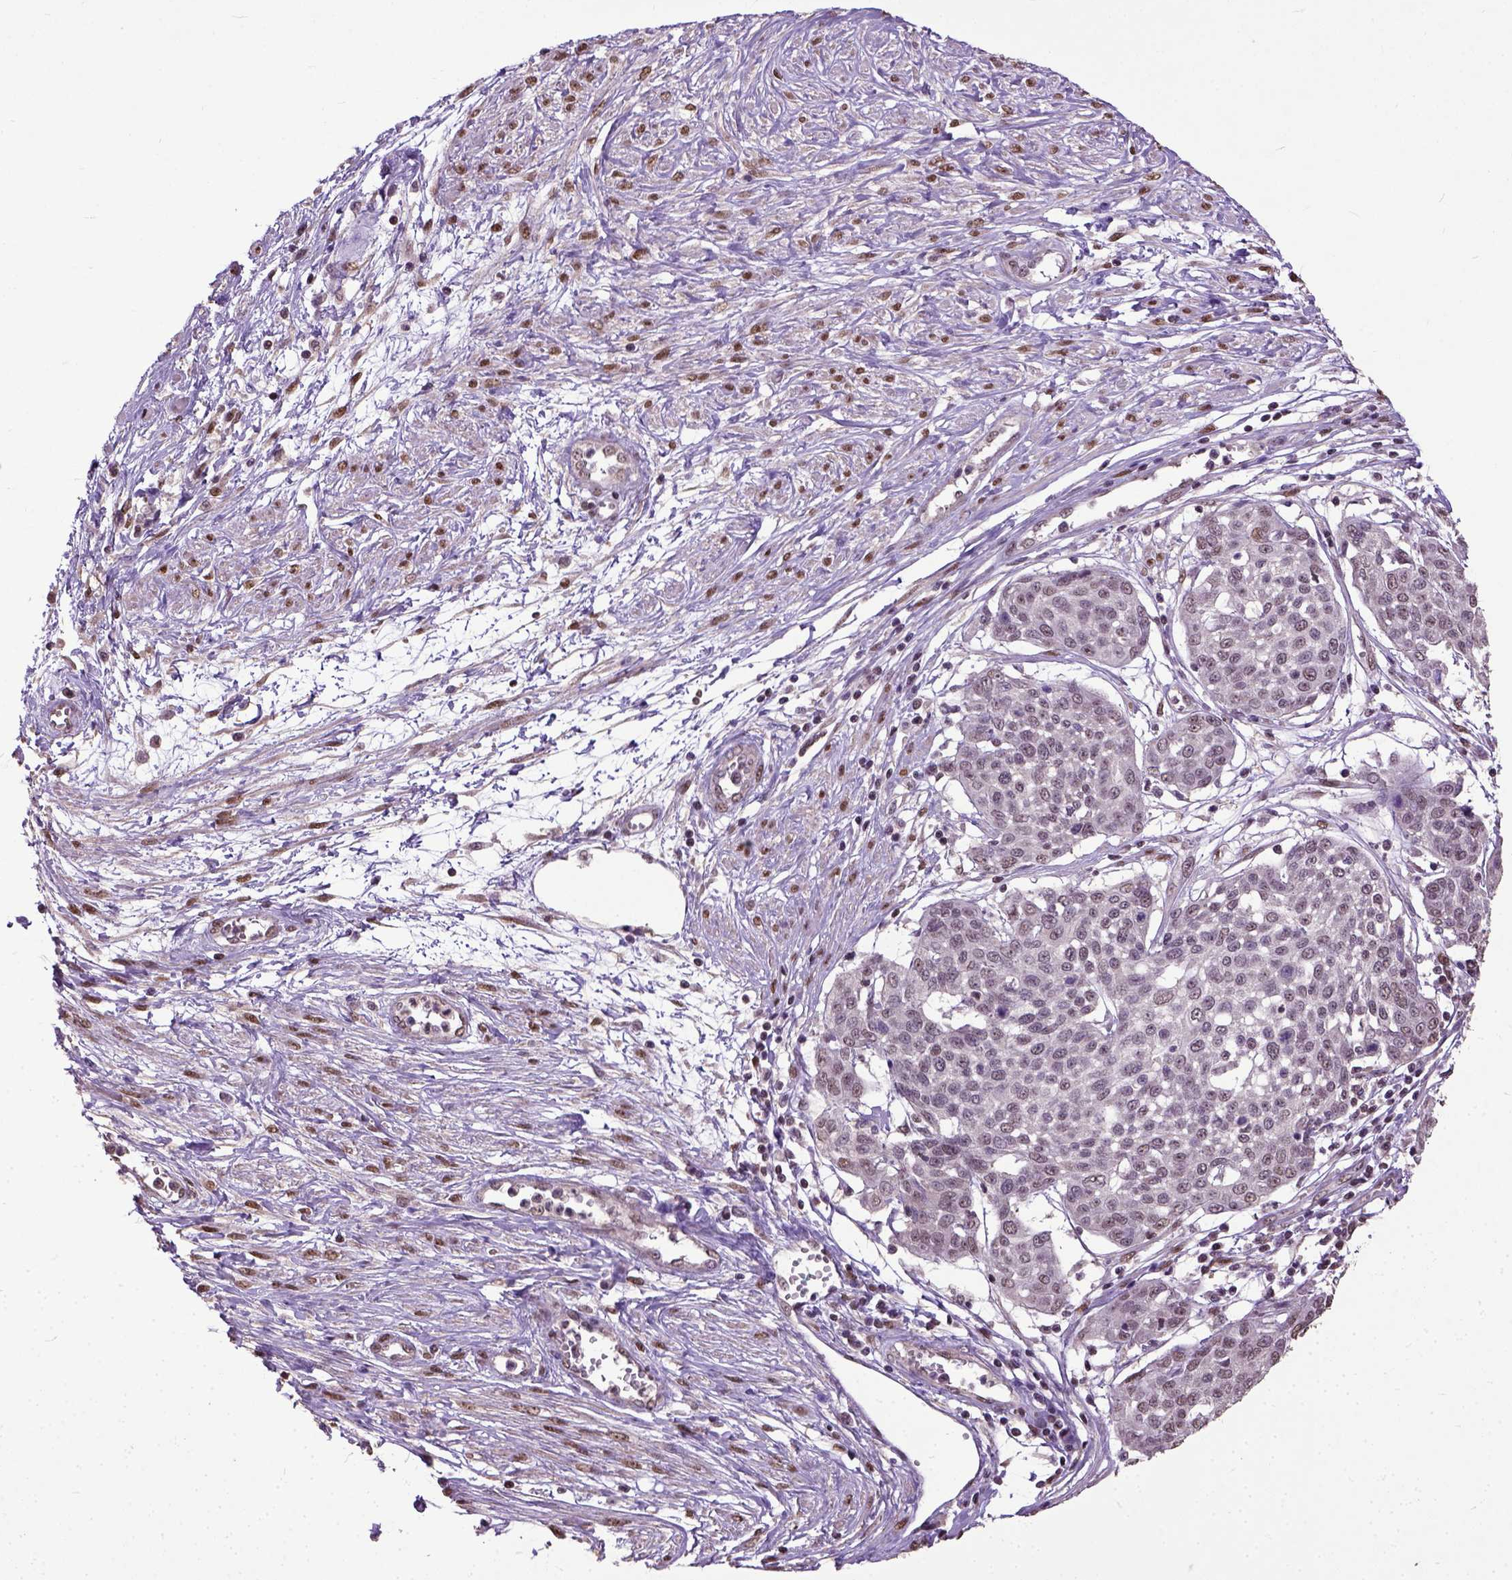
{"staining": {"intensity": "weak", "quantity": ">75%", "location": "nuclear"}, "tissue": "cervical cancer", "cell_type": "Tumor cells", "image_type": "cancer", "snomed": [{"axis": "morphology", "description": "Squamous cell carcinoma, NOS"}, {"axis": "topography", "description": "Cervix"}], "caption": "About >75% of tumor cells in human cervical squamous cell carcinoma display weak nuclear protein positivity as visualized by brown immunohistochemical staining.", "gene": "UBA3", "patient": {"sex": "female", "age": 34}}